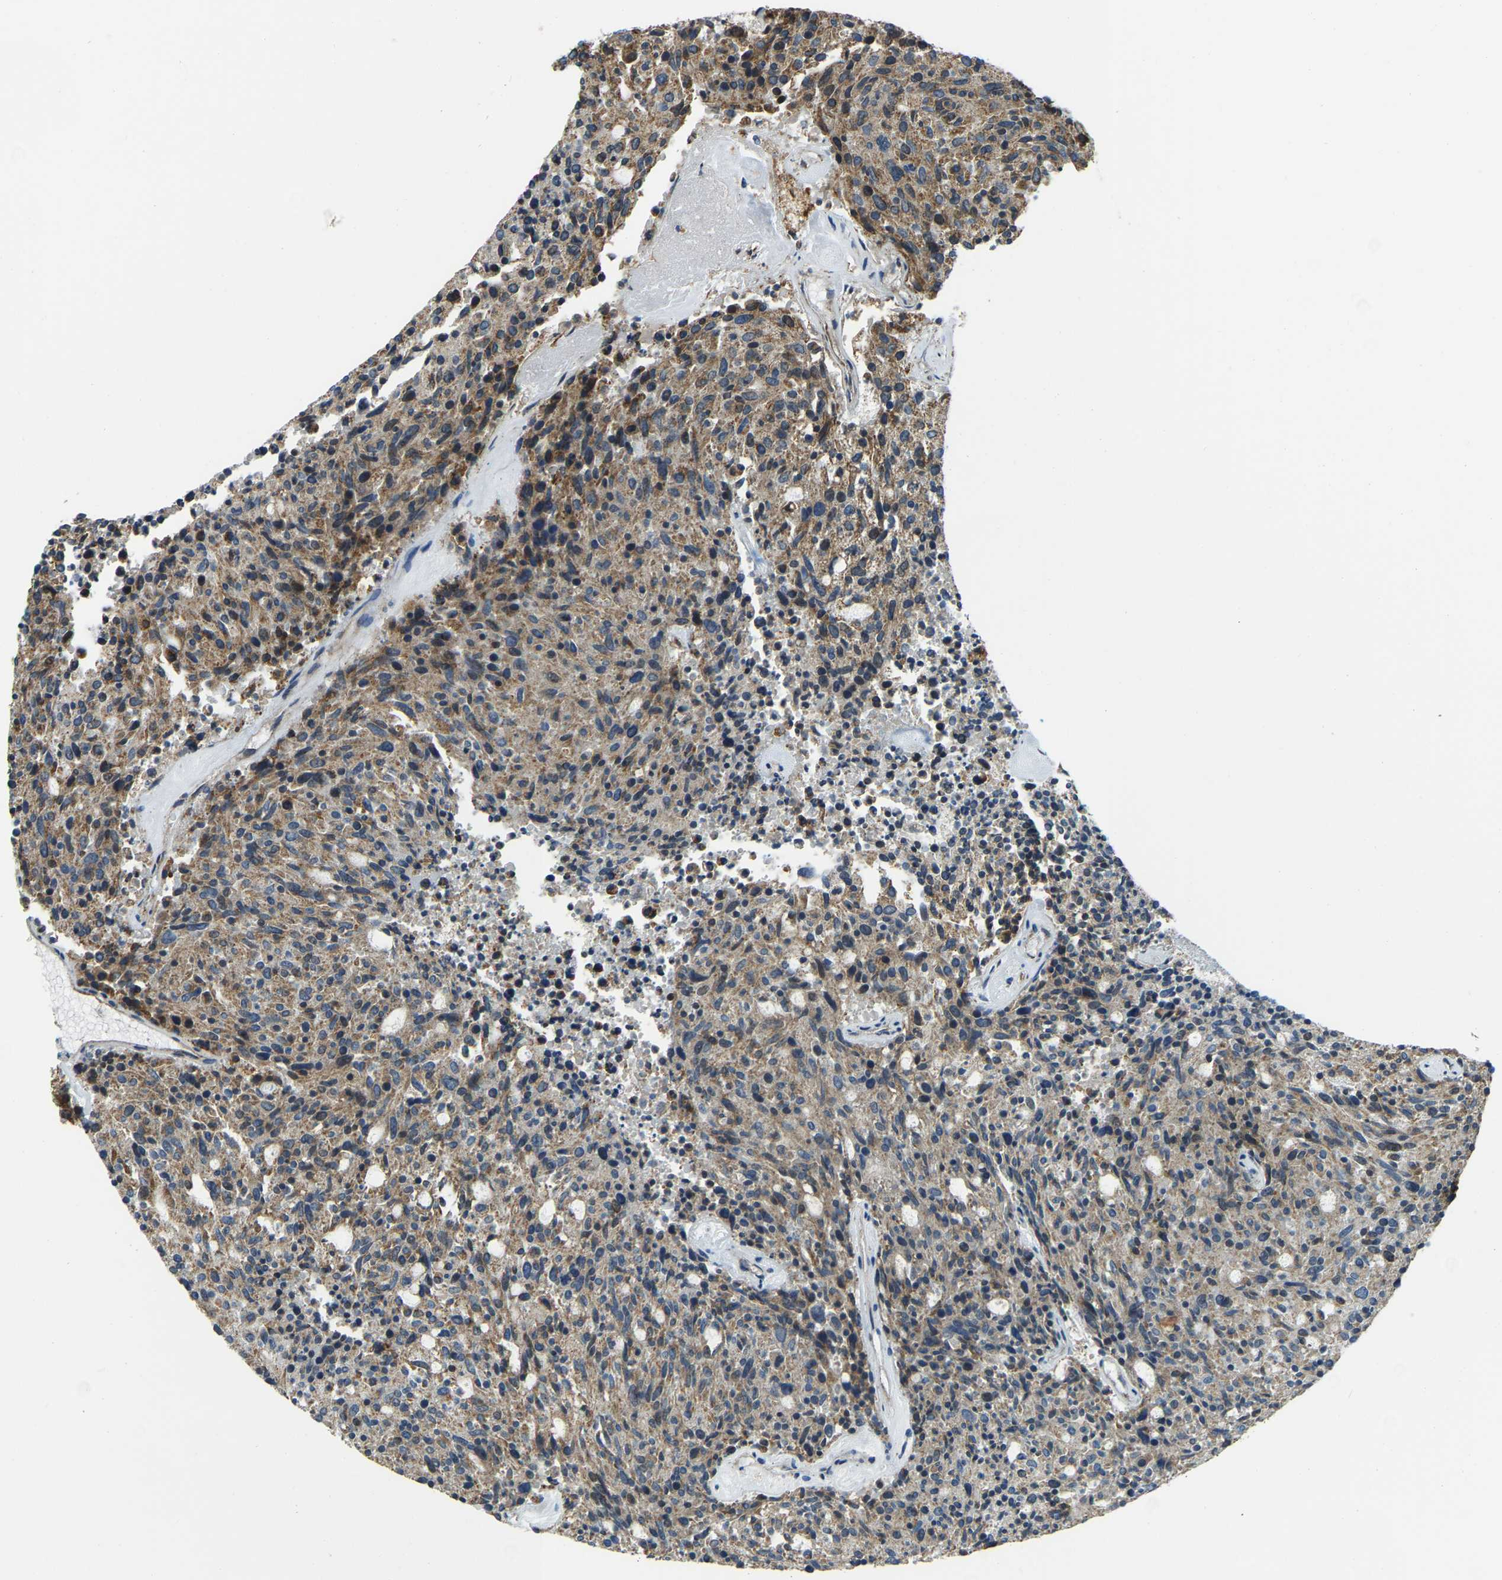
{"staining": {"intensity": "moderate", "quantity": ">75%", "location": "cytoplasmic/membranous"}, "tissue": "carcinoid", "cell_type": "Tumor cells", "image_type": "cancer", "snomed": [{"axis": "morphology", "description": "Carcinoid, malignant, NOS"}, {"axis": "topography", "description": "Pancreas"}], "caption": "Moderate cytoplasmic/membranous expression is present in approximately >75% of tumor cells in carcinoid.", "gene": "RBM33", "patient": {"sex": "female", "age": 54}}